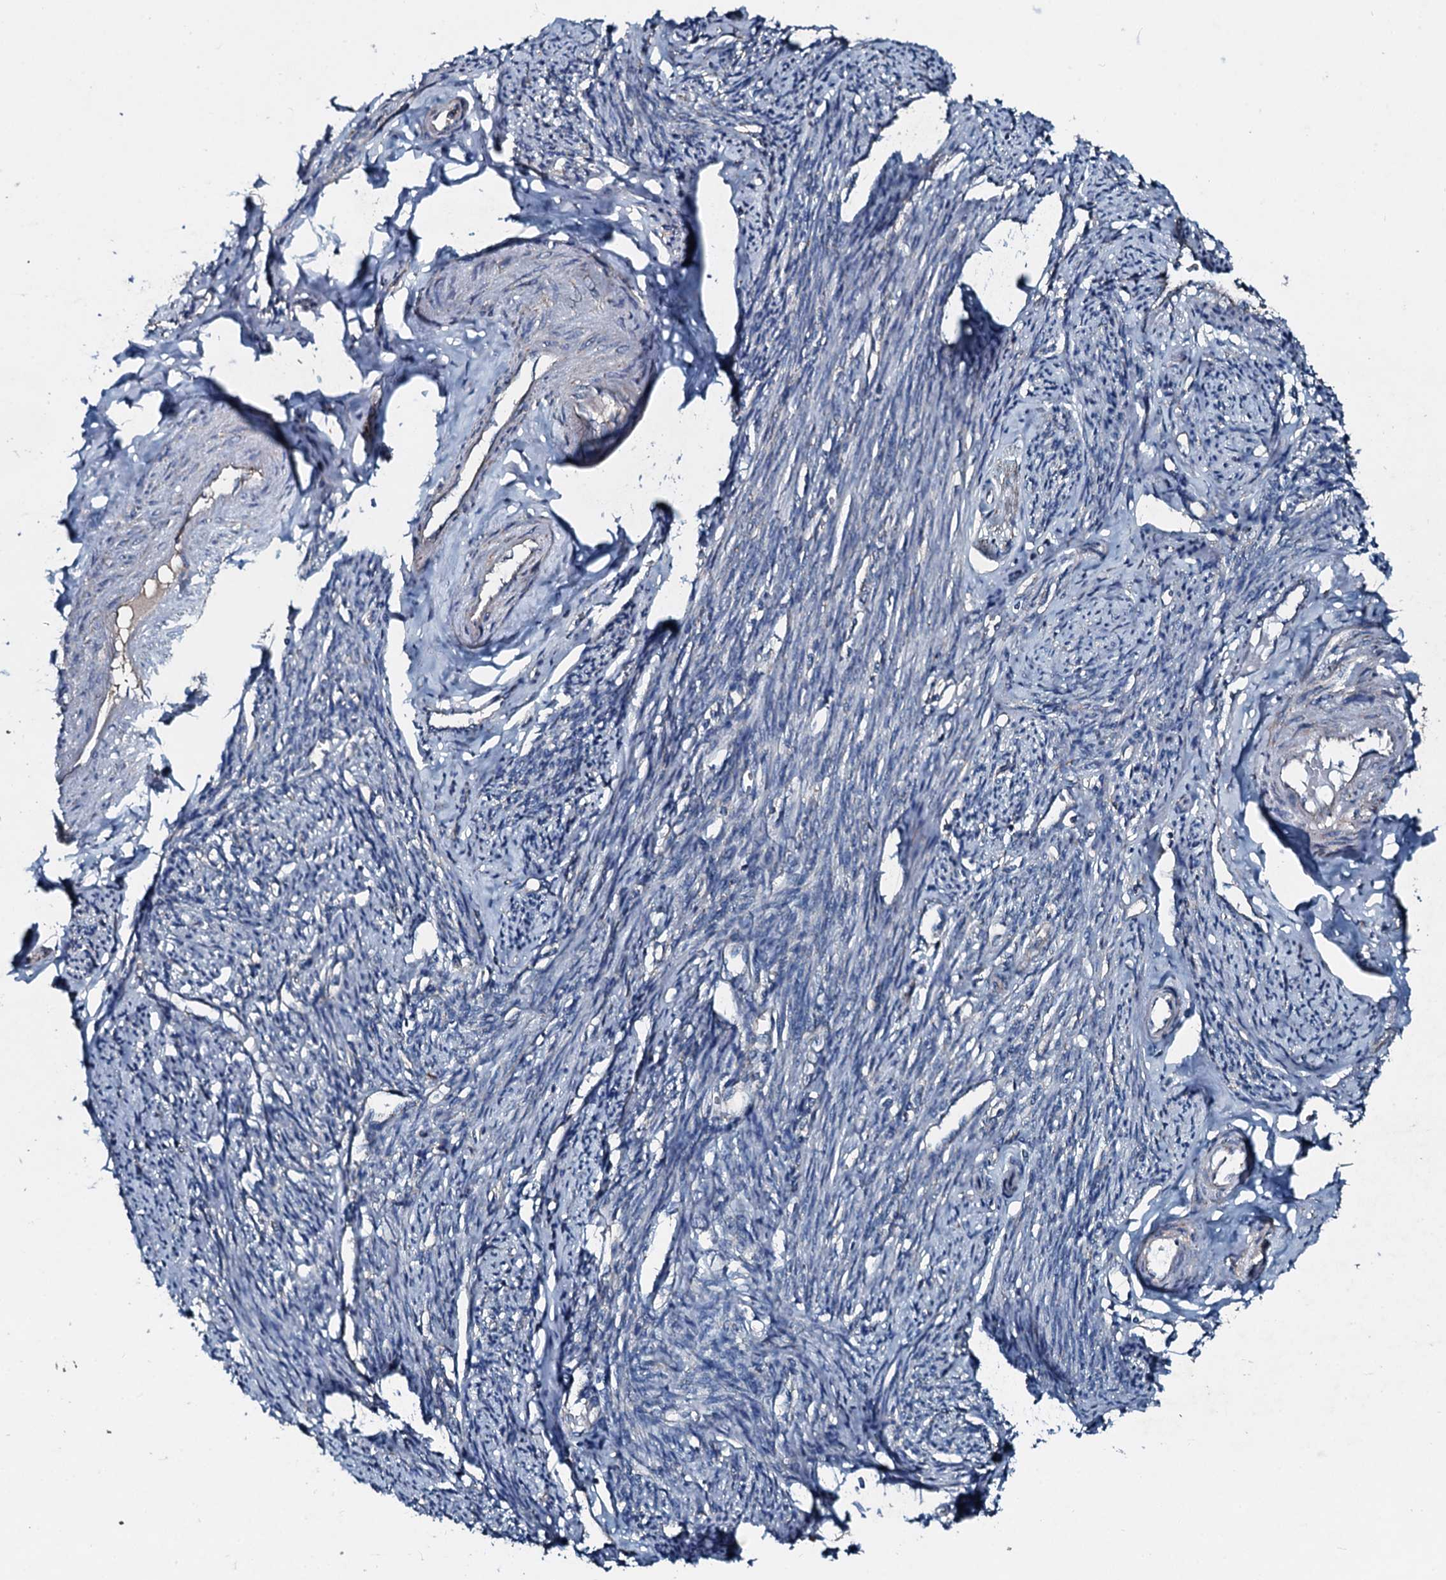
{"staining": {"intensity": "weak", "quantity": "25%-75%", "location": "cytoplasmic/membranous"}, "tissue": "smooth muscle", "cell_type": "Smooth muscle cells", "image_type": "normal", "snomed": [{"axis": "morphology", "description": "Normal tissue, NOS"}, {"axis": "topography", "description": "Smooth muscle"}, {"axis": "topography", "description": "Uterus"}], "caption": "High-power microscopy captured an IHC histopathology image of normal smooth muscle, revealing weak cytoplasmic/membranous positivity in approximately 25%-75% of smooth muscle cells. (DAB = brown stain, brightfield microscopy at high magnification).", "gene": "ACSS3", "patient": {"sex": "female", "age": 59}}